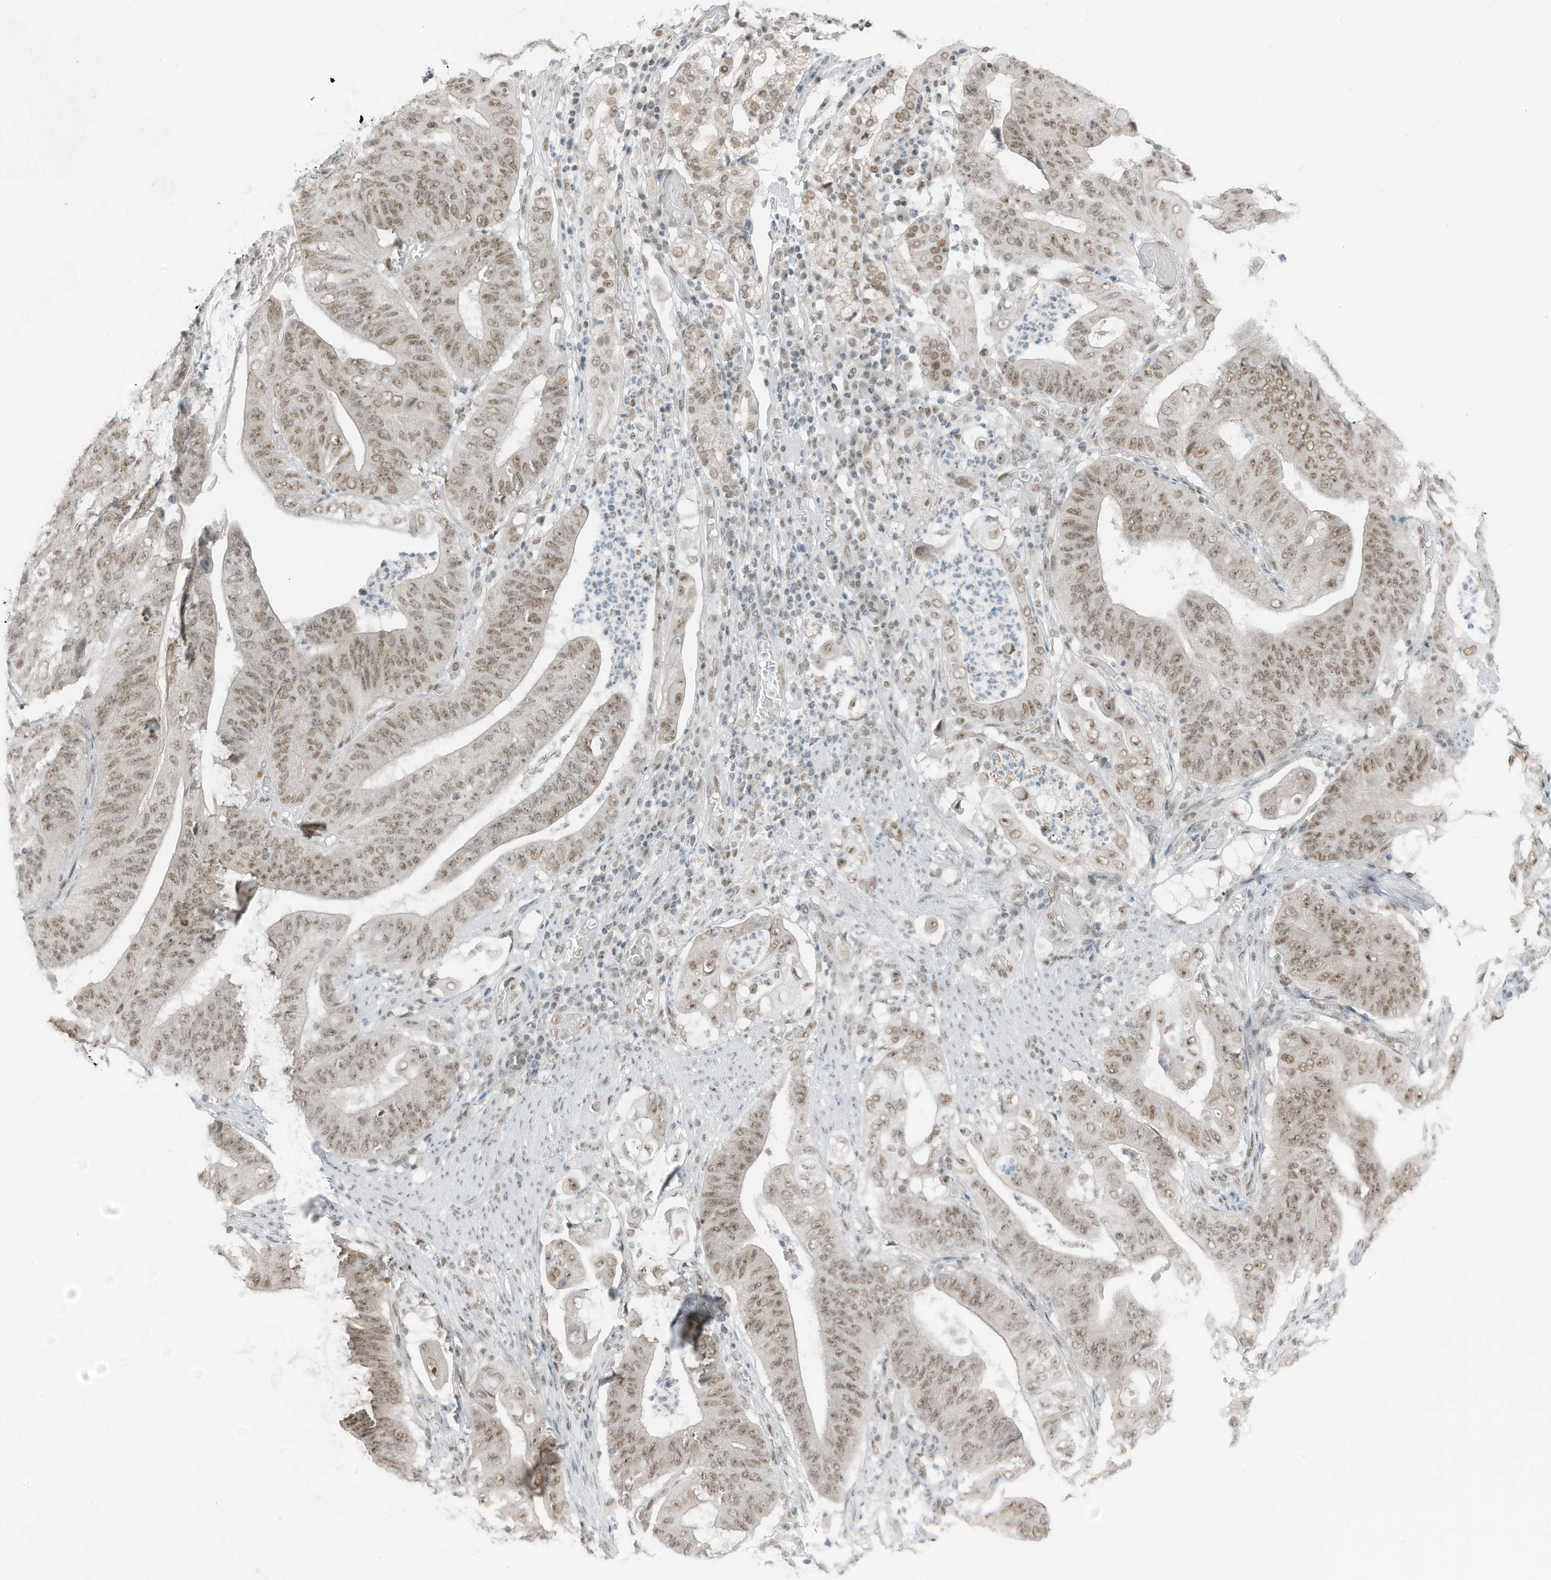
{"staining": {"intensity": "moderate", "quantity": ">75%", "location": "nuclear"}, "tissue": "stomach cancer", "cell_type": "Tumor cells", "image_type": "cancer", "snomed": [{"axis": "morphology", "description": "Adenocarcinoma, NOS"}, {"axis": "topography", "description": "Stomach"}], "caption": "Brown immunohistochemical staining in human stomach cancer (adenocarcinoma) reveals moderate nuclear expression in approximately >75% of tumor cells.", "gene": "WRNIP1", "patient": {"sex": "female", "age": 73}}